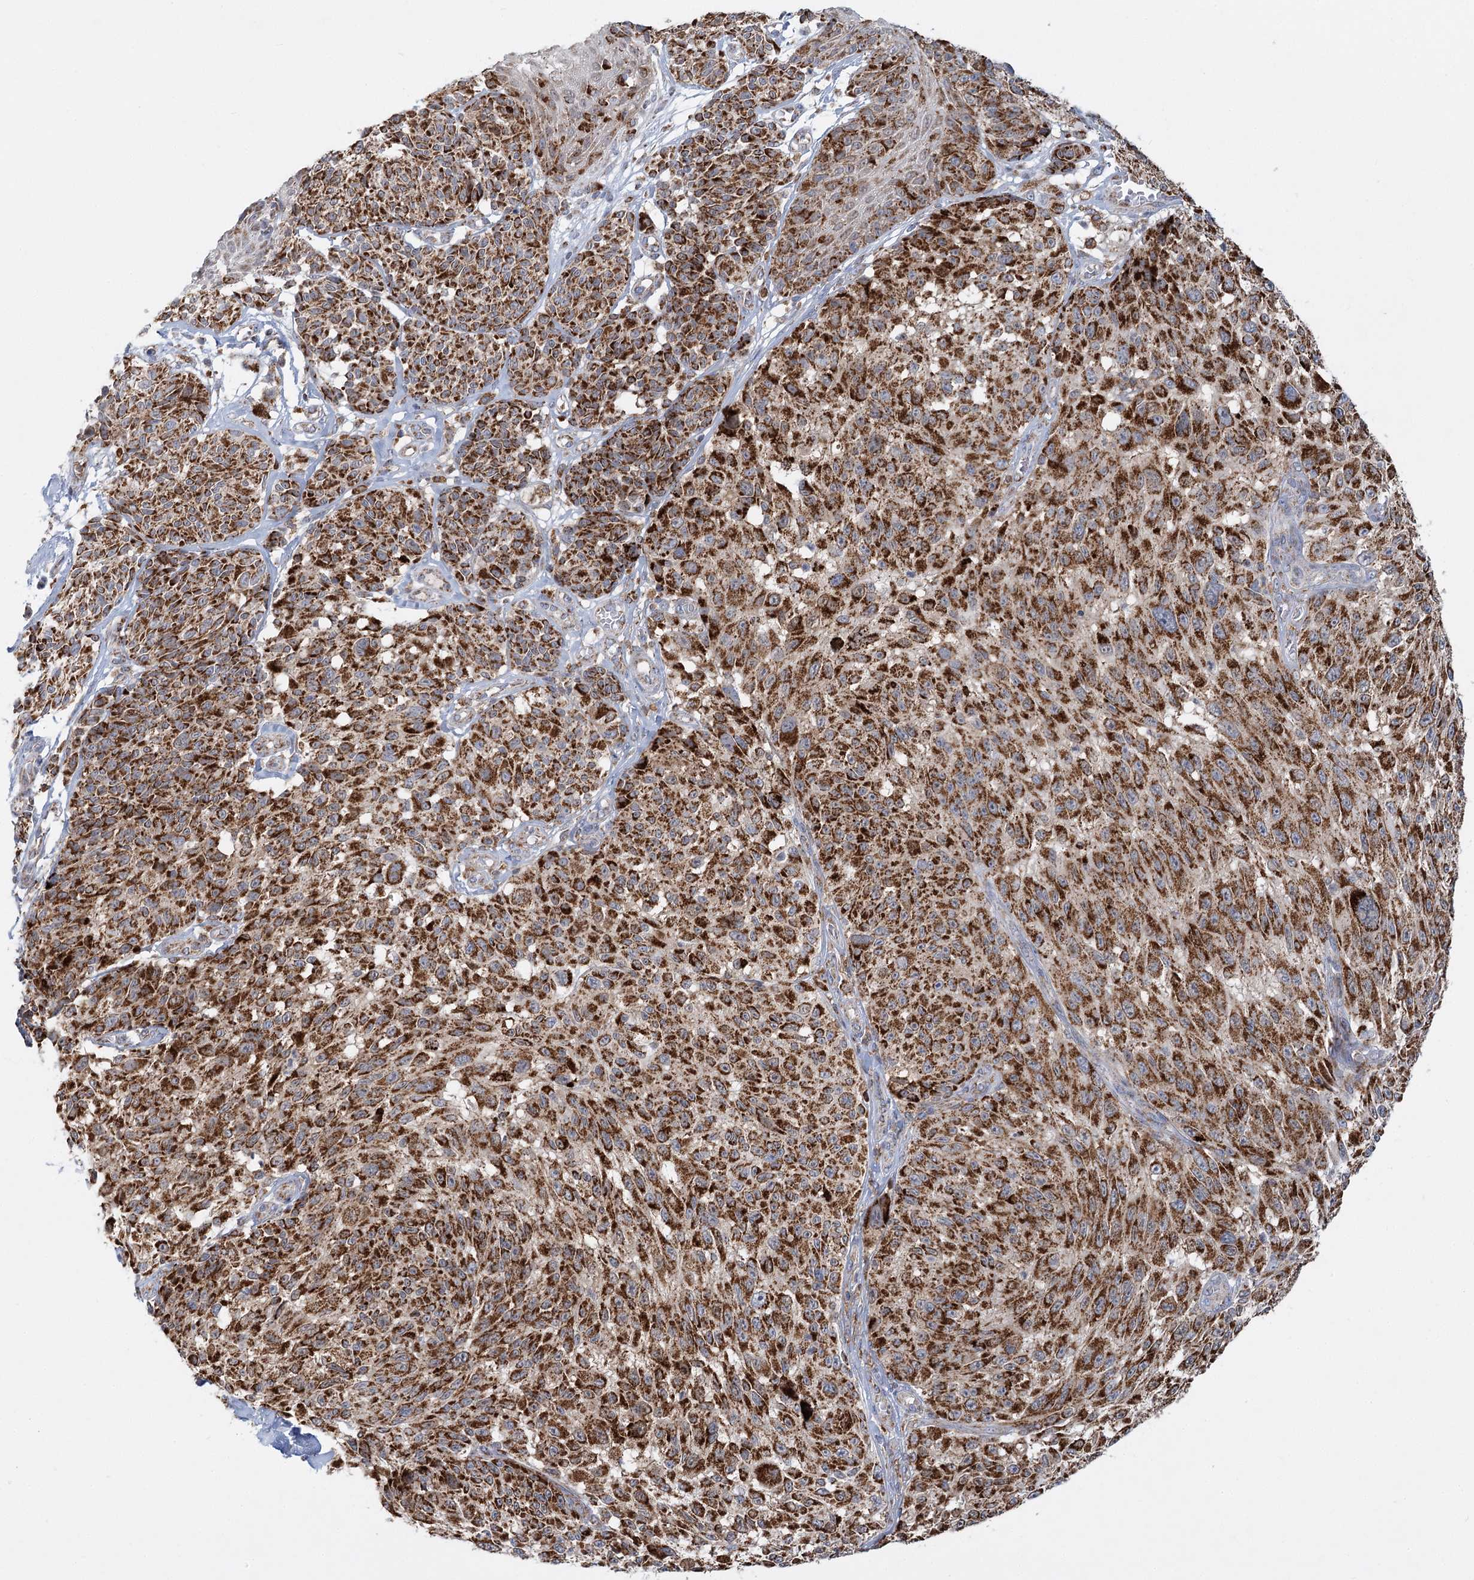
{"staining": {"intensity": "strong", "quantity": ">75%", "location": "cytoplasmic/membranous"}, "tissue": "melanoma", "cell_type": "Tumor cells", "image_type": "cancer", "snomed": [{"axis": "morphology", "description": "Malignant melanoma, NOS"}, {"axis": "topography", "description": "Skin"}], "caption": "DAB (3,3'-diaminobenzidine) immunohistochemical staining of human malignant melanoma shows strong cytoplasmic/membranous protein positivity in about >75% of tumor cells. Immunohistochemistry stains the protein of interest in brown and the nuclei are stained blue.", "gene": "TAS1R1", "patient": {"sex": "male", "age": 83}}